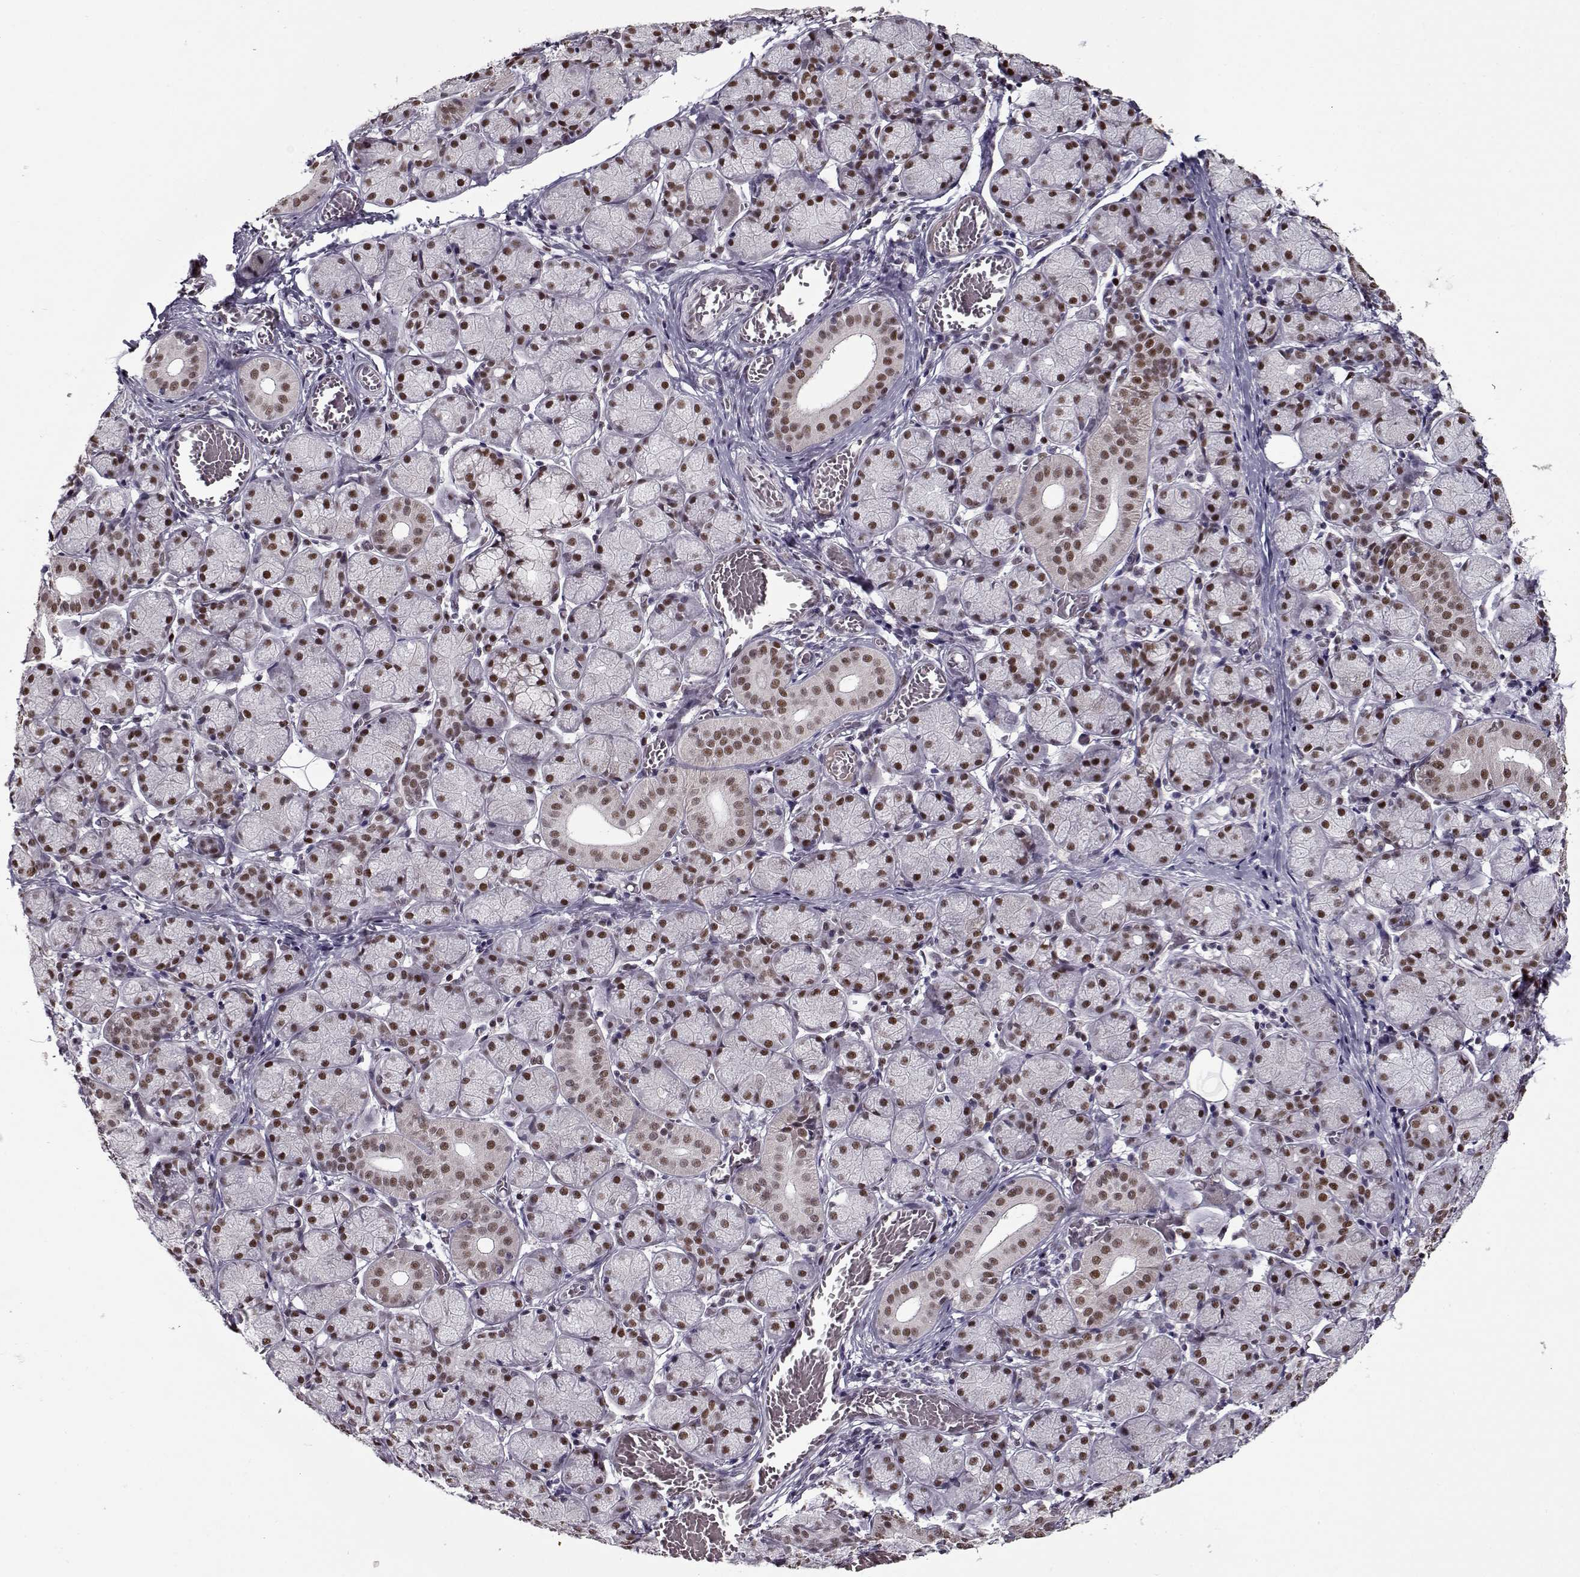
{"staining": {"intensity": "moderate", "quantity": ">75%", "location": "nuclear"}, "tissue": "salivary gland", "cell_type": "Glandular cells", "image_type": "normal", "snomed": [{"axis": "morphology", "description": "Normal tissue, NOS"}, {"axis": "topography", "description": "Salivary gland"}, {"axis": "topography", "description": "Peripheral nerve tissue"}], "caption": "Immunohistochemical staining of normal human salivary gland demonstrates moderate nuclear protein positivity in approximately >75% of glandular cells. The staining was performed using DAB, with brown indicating positive protein expression. Nuclei are stained blue with hematoxylin.", "gene": "PRMT1", "patient": {"sex": "female", "age": 24}}